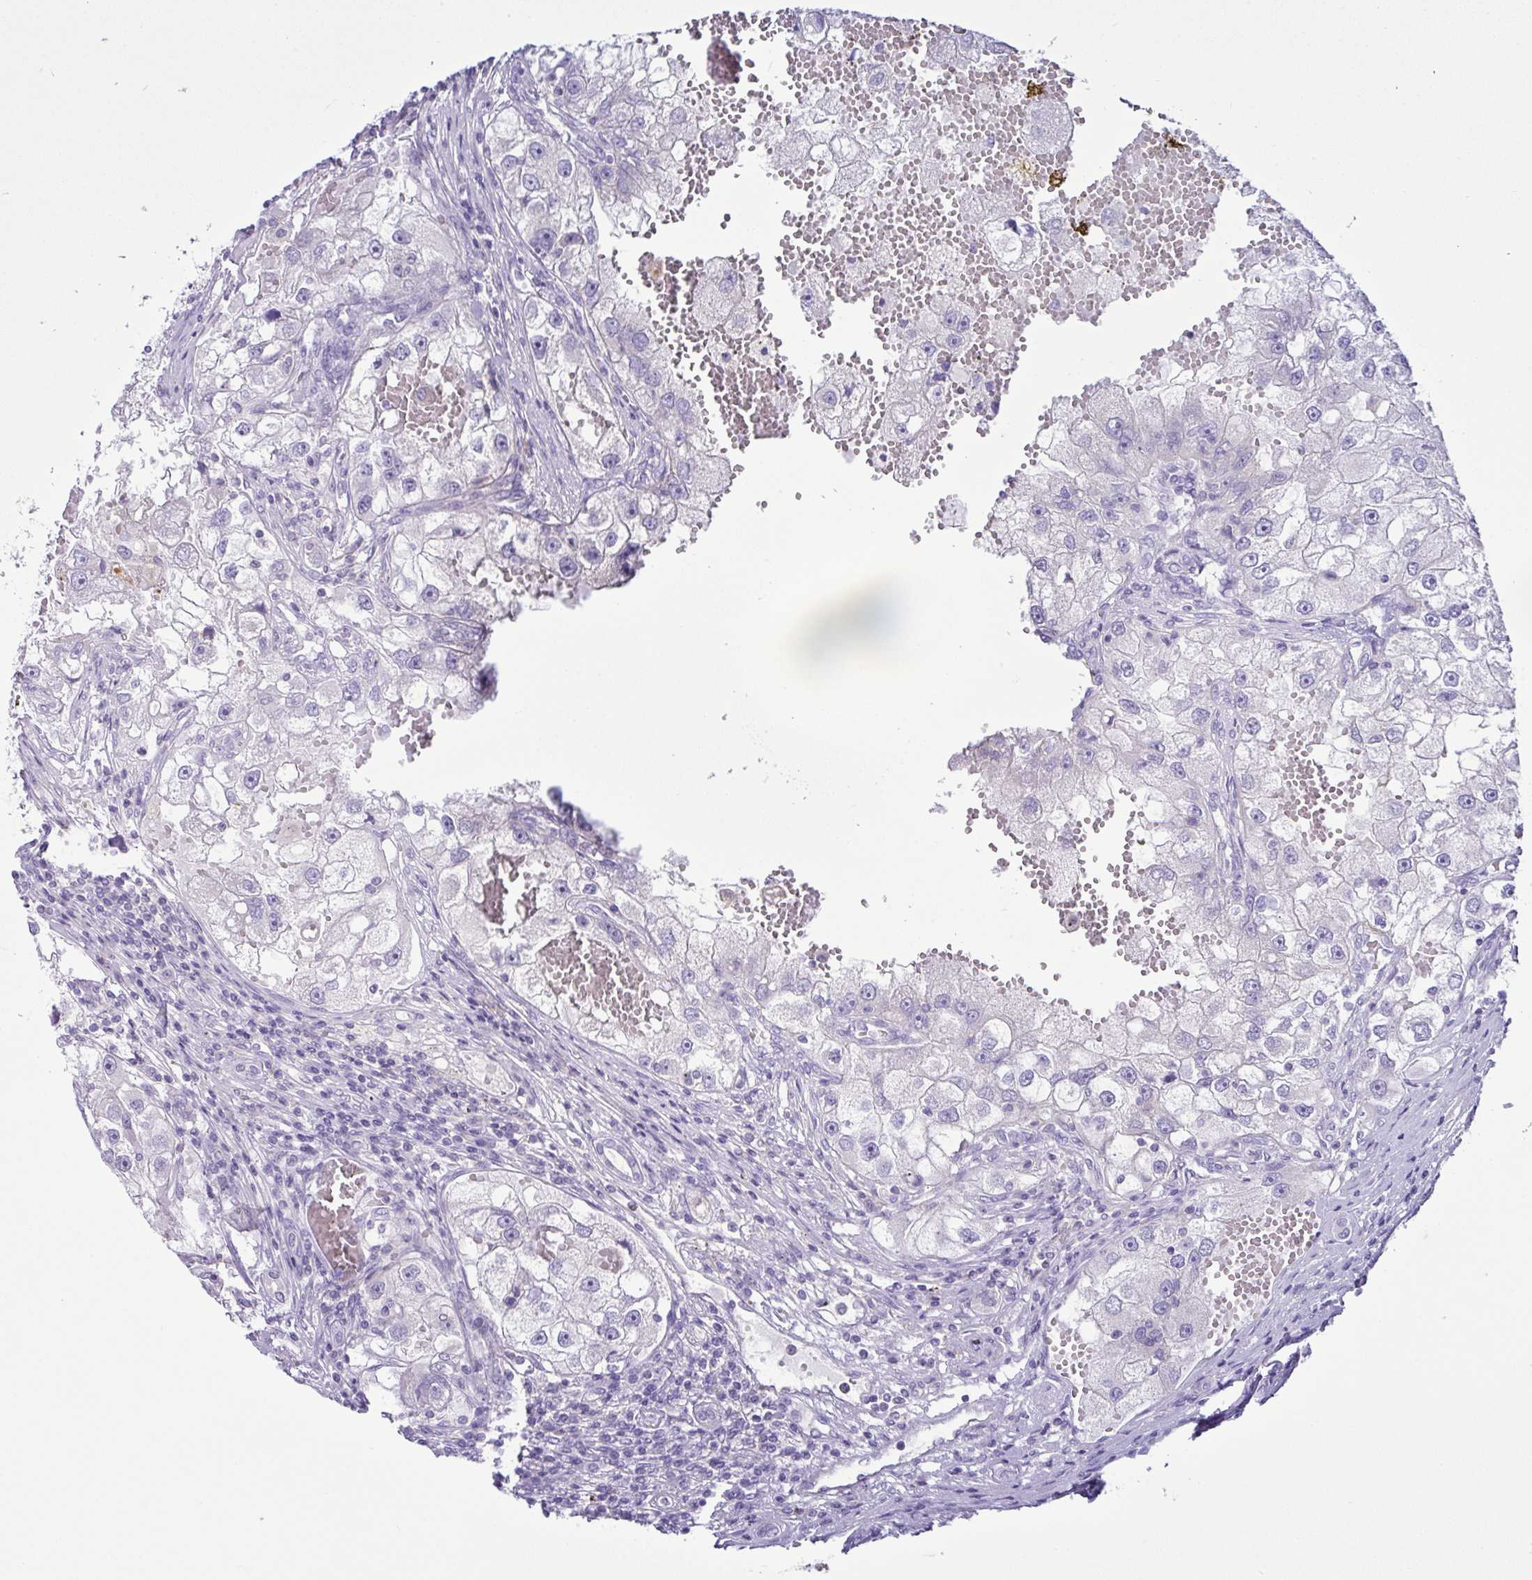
{"staining": {"intensity": "negative", "quantity": "none", "location": "none"}, "tissue": "renal cancer", "cell_type": "Tumor cells", "image_type": "cancer", "snomed": [{"axis": "morphology", "description": "Adenocarcinoma, NOS"}, {"axis": "topography", "description": "Kidney"}], "caption": "An image of renal cancer (adenocarcinoma) stained for a protein exhibits no brown staining in tumor cells.", "gene": "D2HGDH", "patient": {"sex": "male", "age": 63}}